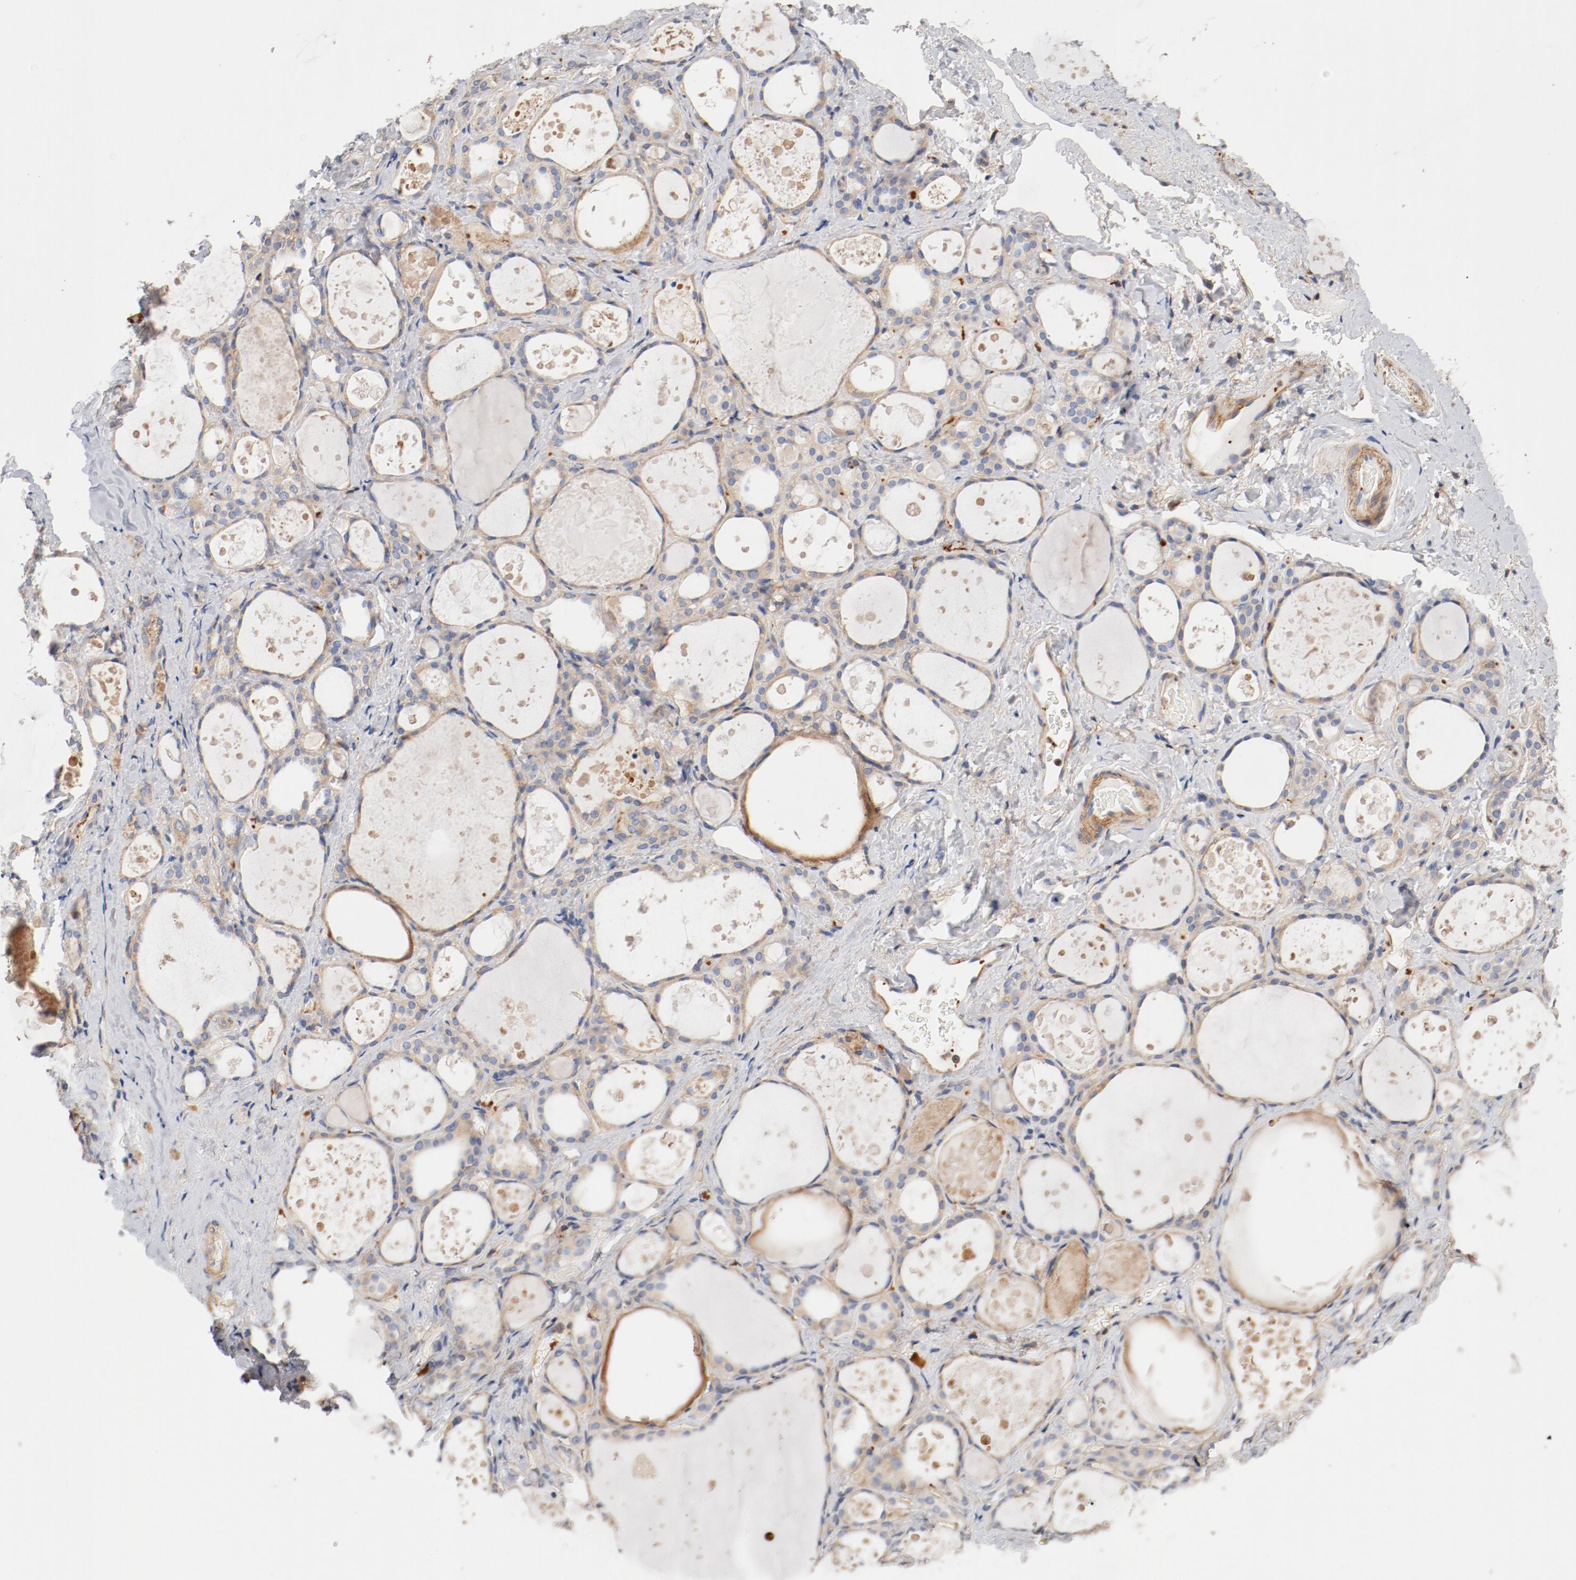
{"staining": {"intensity": "moderate", "quantity": "25%-75%", "location": "cytoplasmic/membranous"}, "tissue": "thyroid gland", "cell_type": "Glandular cells", "image_type": "normal", "snomed": [{"axis": "morphology", "description": "Normal tissue, NOS"}, {"axis": "topography", "description": "Thyroid gland"}], "caption": "Moderate cytoplasmic/membranous positivity for a protein is present in approximately 25%-75% of glandular cells of unremarkable thyroid gland using immunohistochemistry.", "gene": "ILK", "patient": {"sex": "female", "age": 75}}